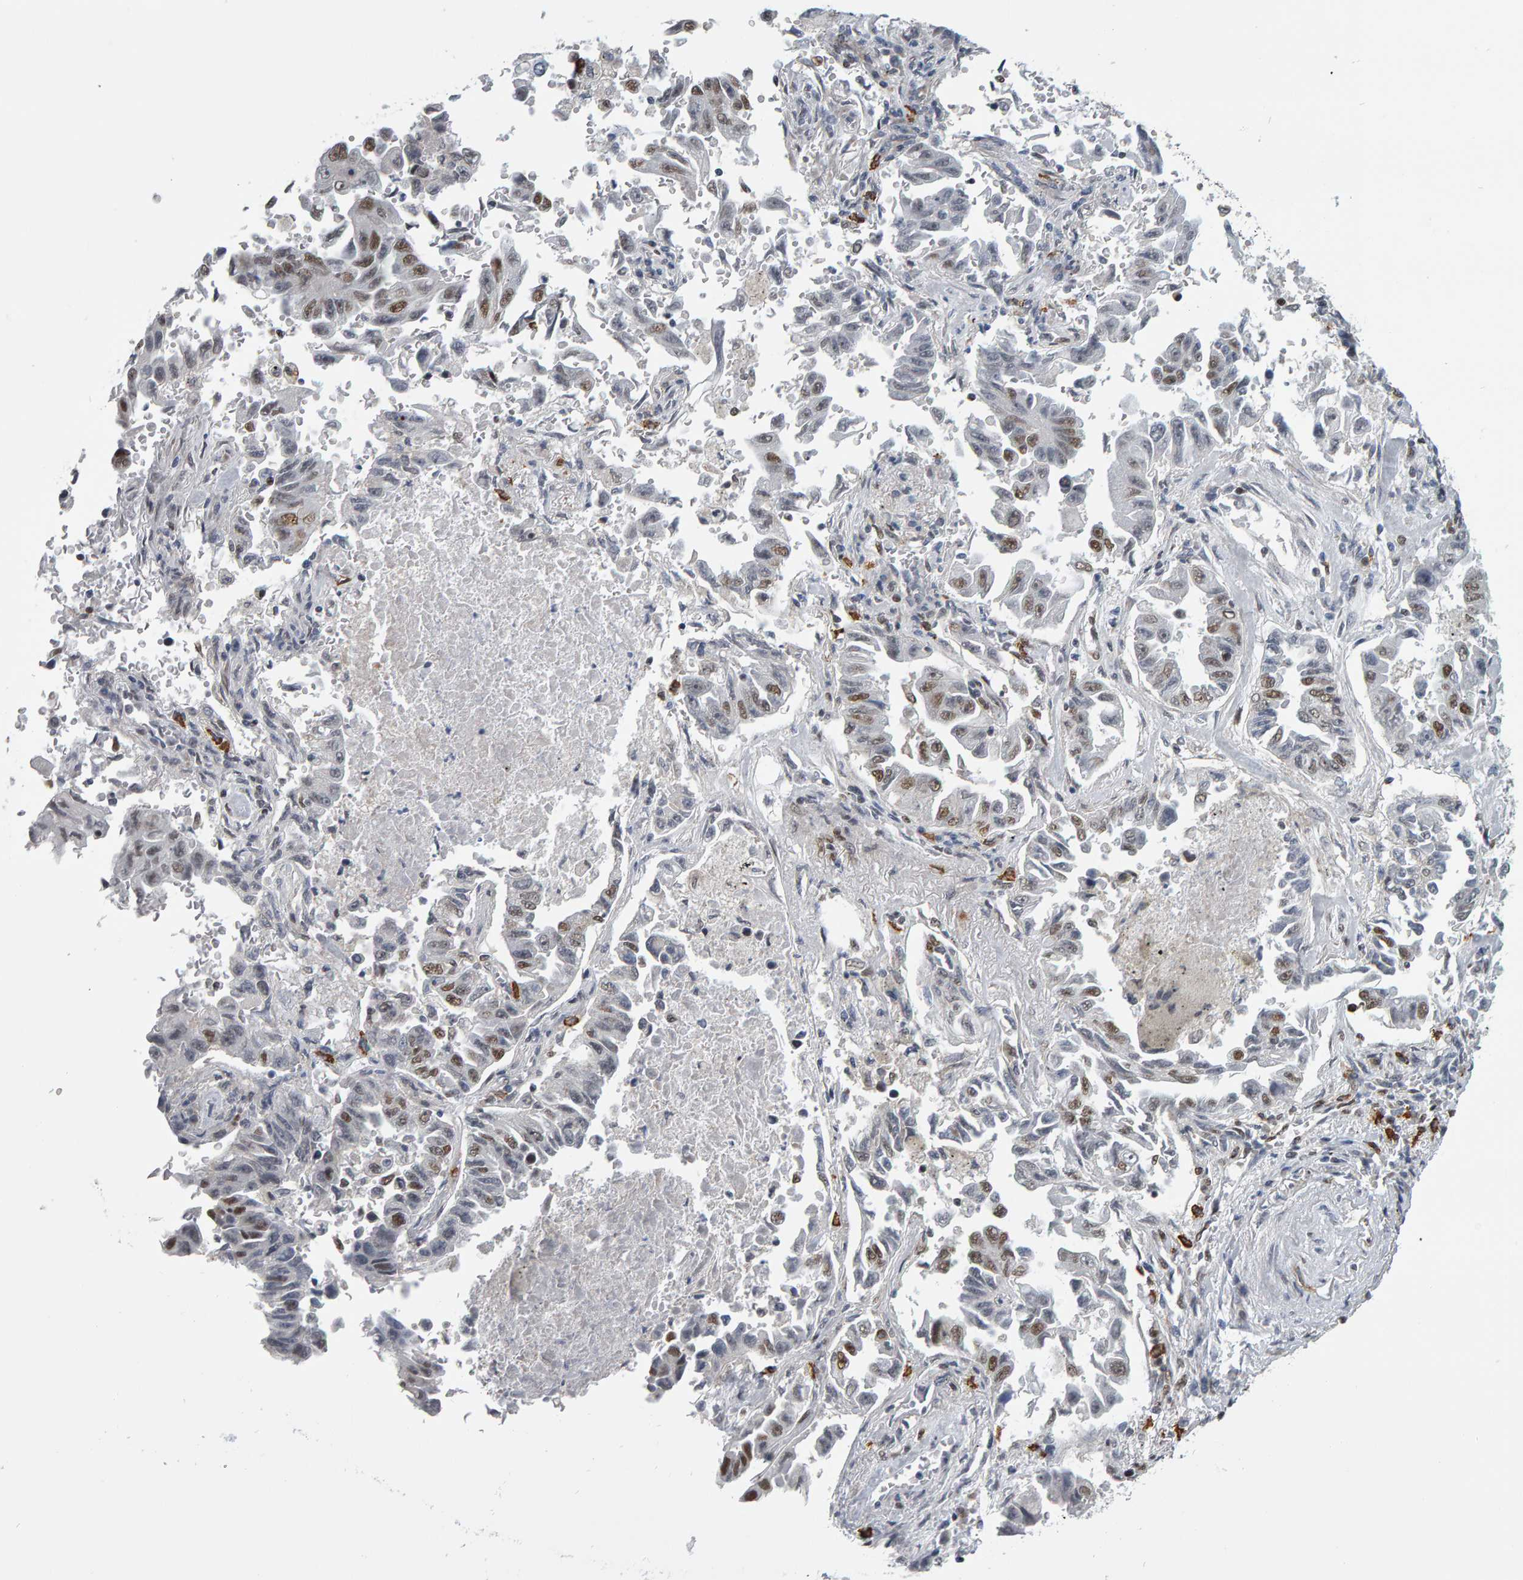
{"staining": {"intensity": "moderate", "quantity": "25%-75%", "location": "nuclear"}, "tissue": "lung cancer", "cell_type": "Tumor cells", "image_type": "cancer", "snomed": [{"axis": "morphology", "description": "Adenocarcinoma, NOS"}, {"axis": "topography", "description": "Lung"}], "caption": "Human adenocarcinoma (lung) stained with a brown dye reveals moderate nuclear positive expression in approximately 25%-75% of tumor cells.", "gene": "ATF7IP", "patient": {"sex": "female", "age": 51}}